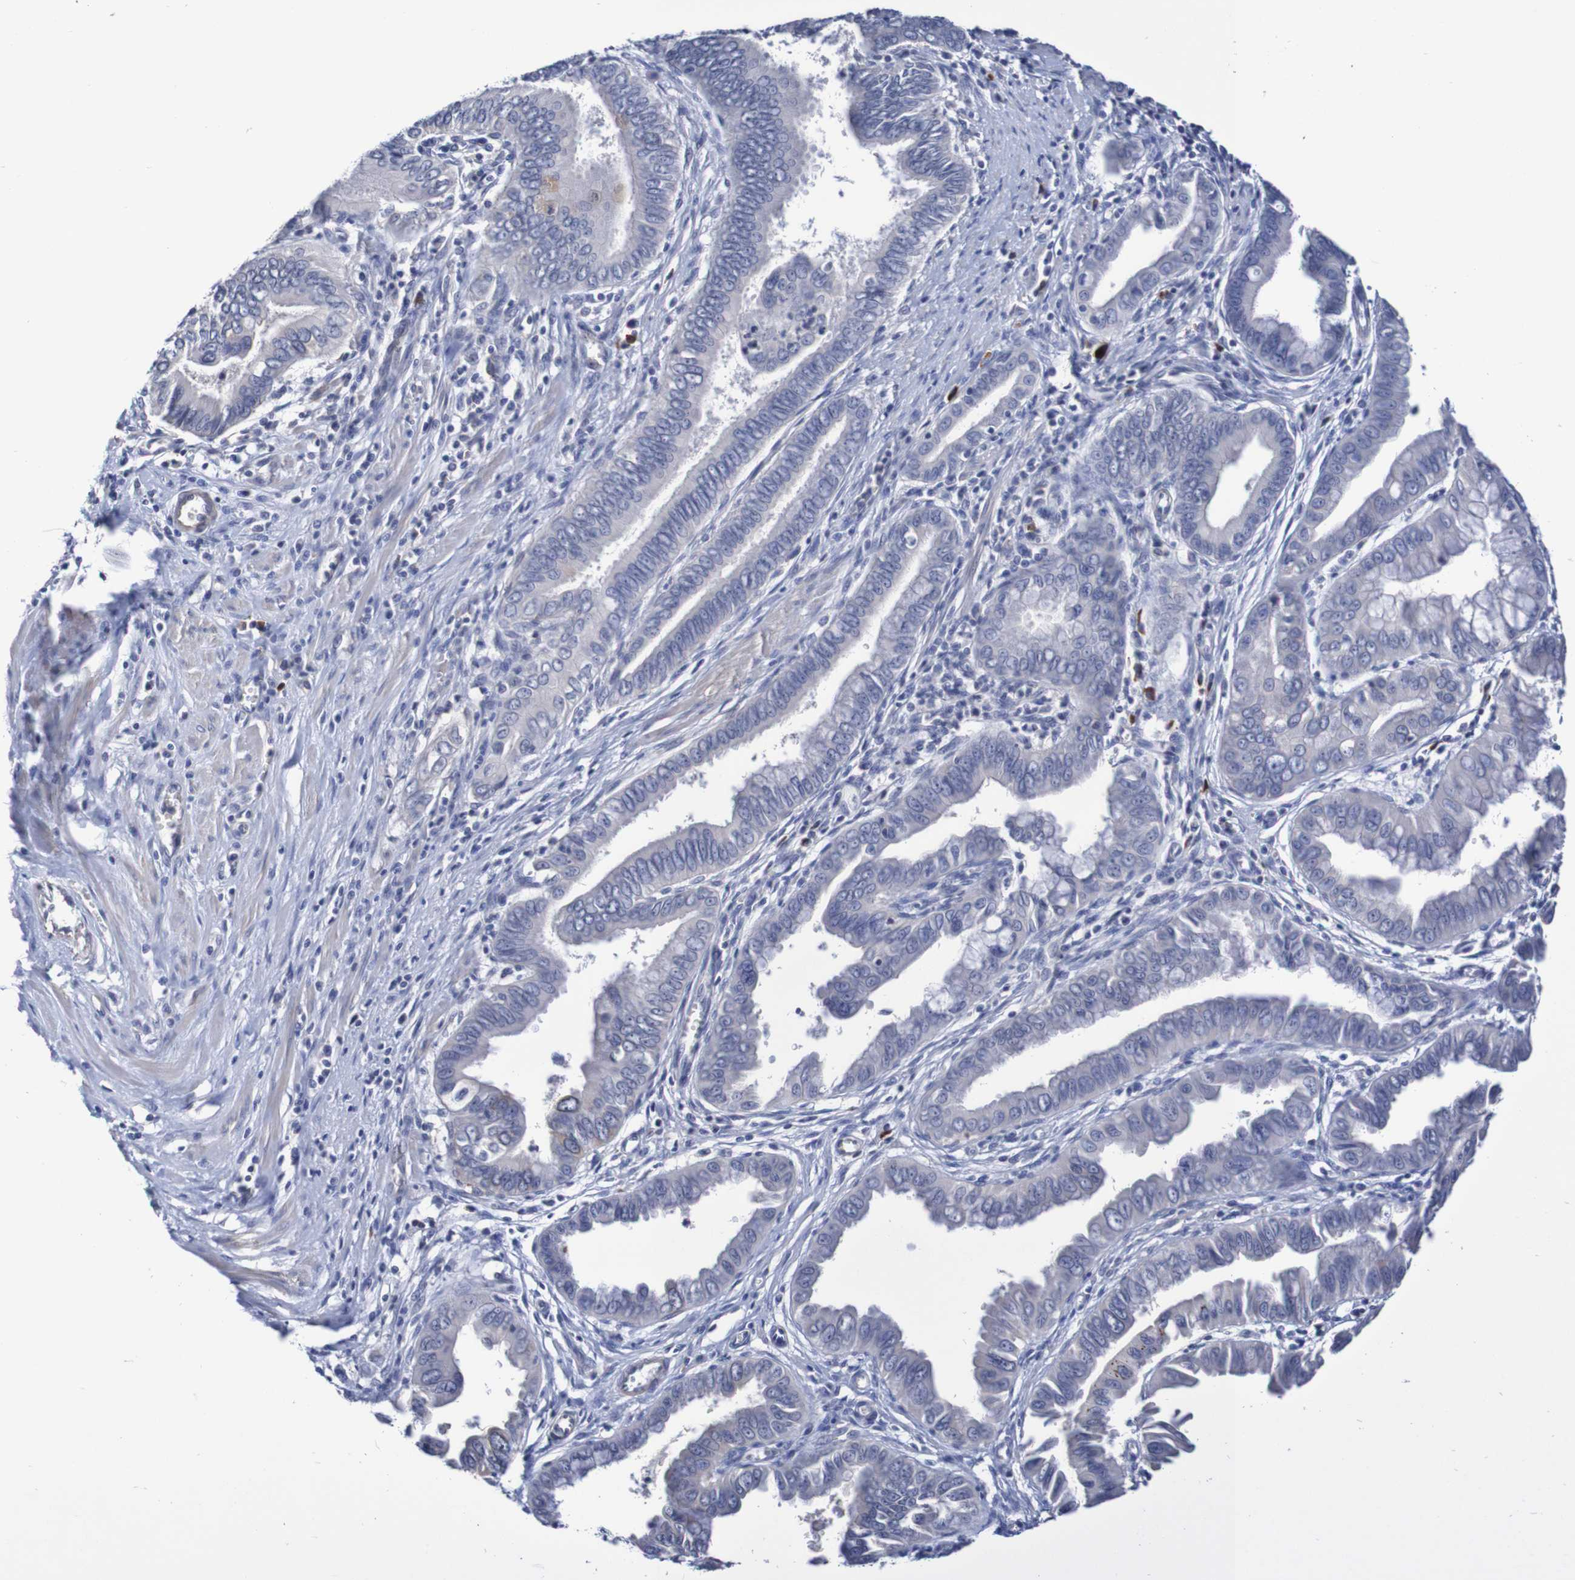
{"staining": {"intensity": "negative", "quantity": "none", "location": "none"}, "tissue": "pancreatic cancer", "cell_type": "Tumor cells", "image_type": "cancer", "snomed": [{"axis": "morphology", "description": "Normal tissue, NOS"}, {"axis": "topography", "description": "Lymph node"}], "caption": "A high-resolution image shows IHC staining of pancreatic cancer, which exhibits no significant staining in tumor cells.", "gene": "ACVR1C", "patient": {"sex": "male", "age": 50}}